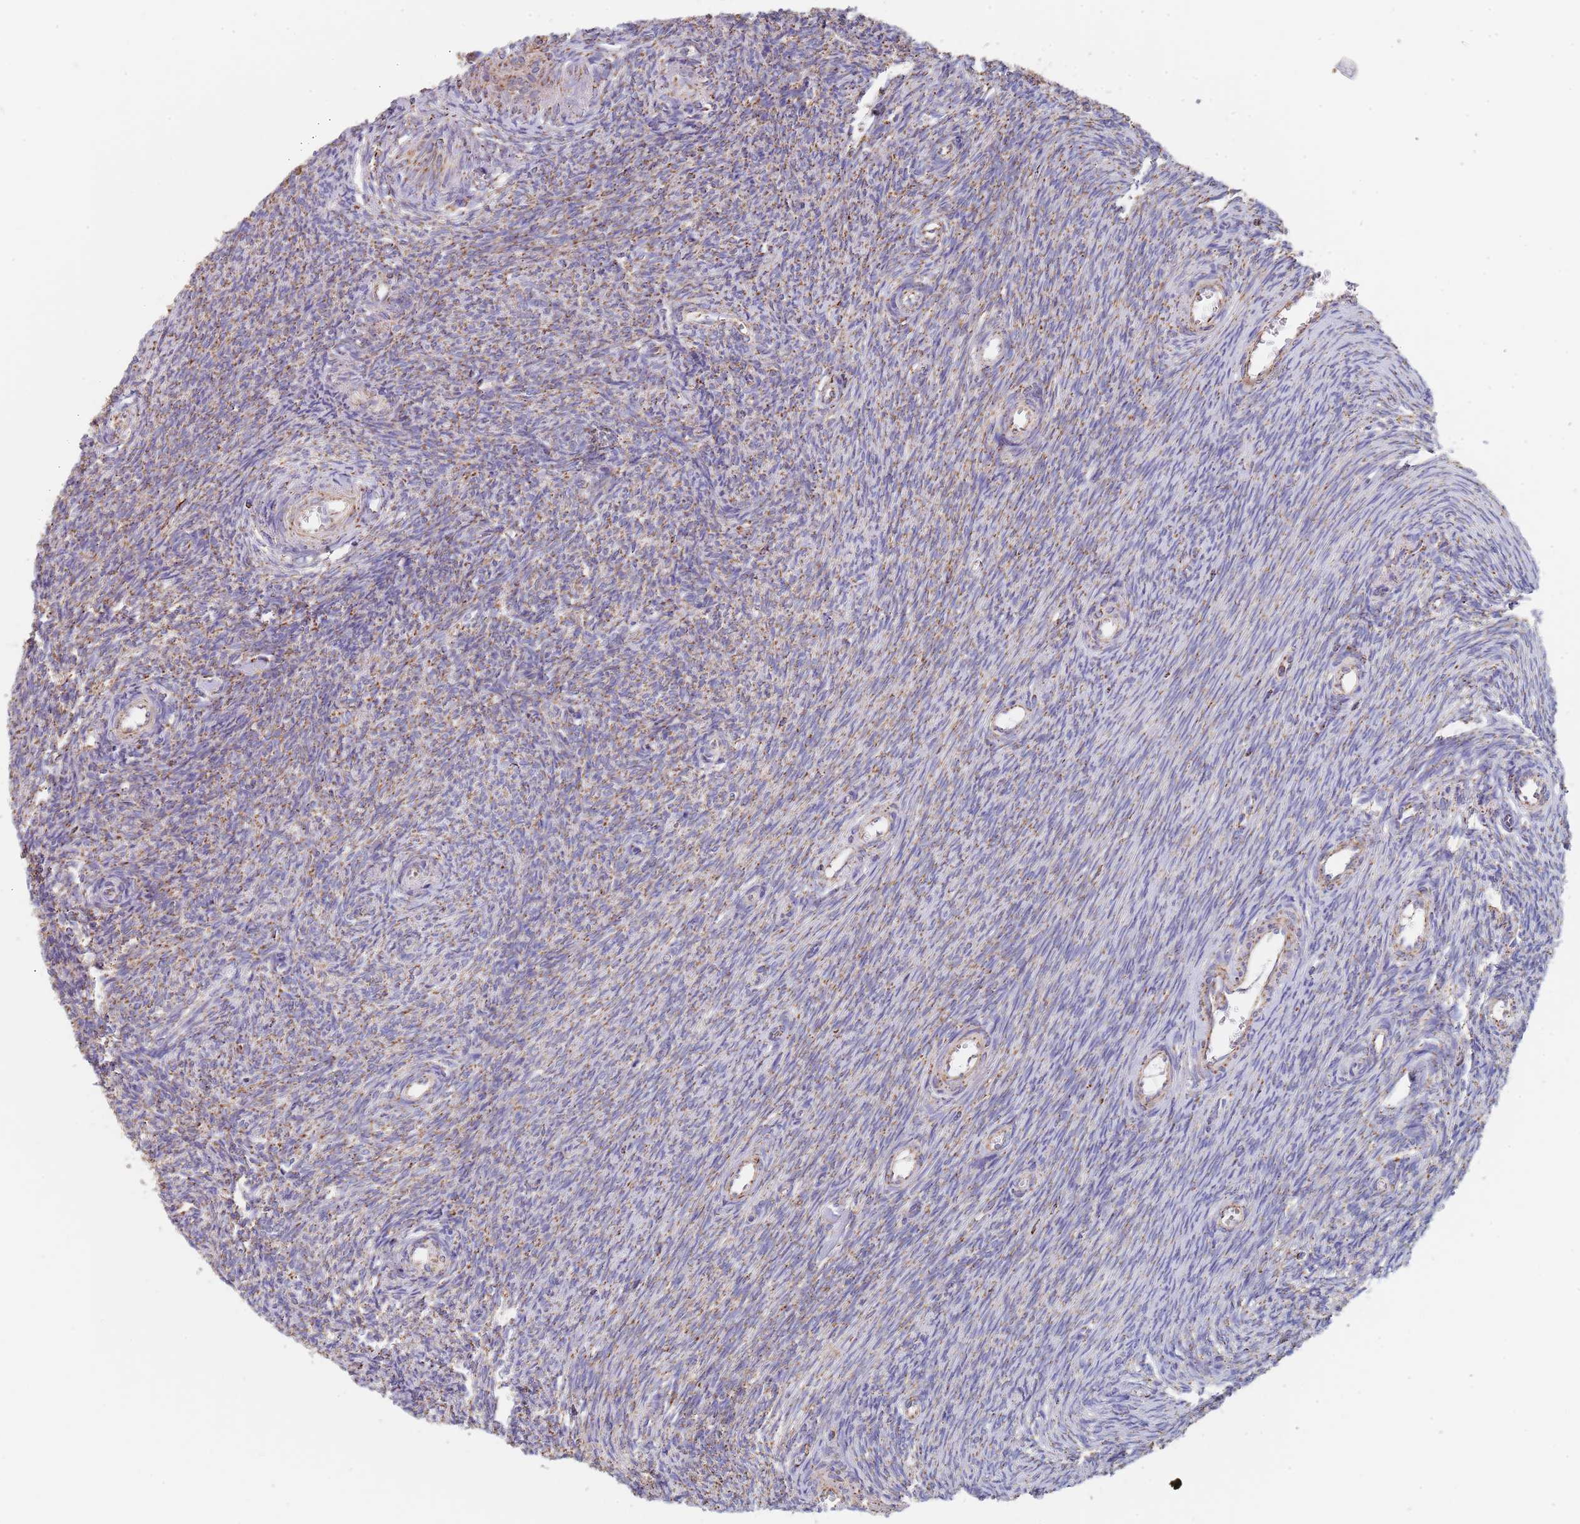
{"staining": {"intensity": "weak", "quantity": "25%-75%", "location": "cytoplasmic/membranous"}, "tissue": "ovary", "cell_type": "Ovarian stroma cells", "image_type": "normal", "snomed": [{"axis": "morphology", "description": "Normal tissue, NOS"}, {"axis": "topography", "description": "Ovary"}], "caption": "Immunohistochemistry (IHC) (DAB (3,3'-diaminobenzidine)) staining of normal human ovary shows weak cytoplasmic/membranous protein positivity in approximately 25%-75% of ovarian stroma cells.", "gene": "PGP", "patient": {"sex": "female", "age": 44}}